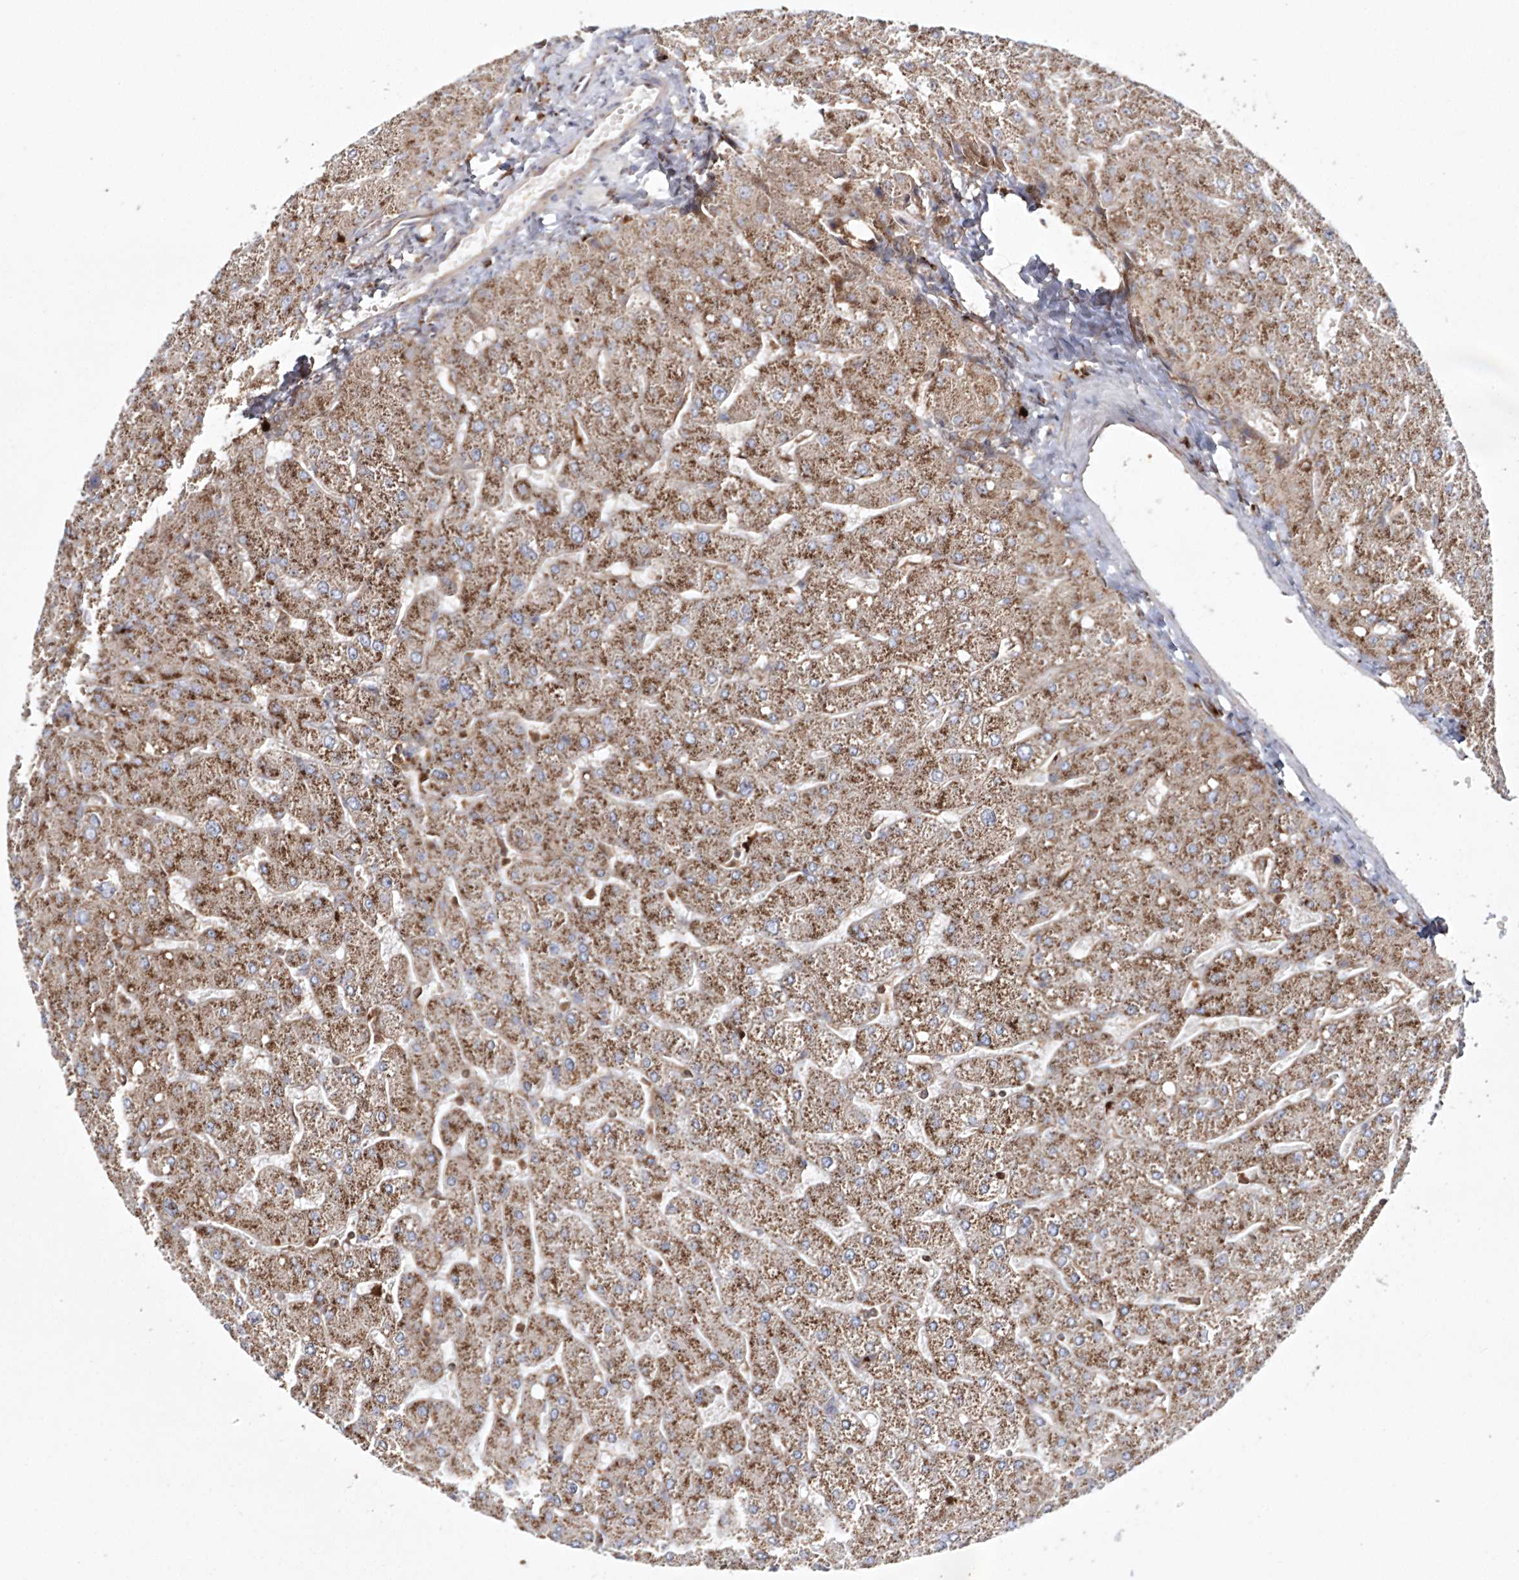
{"staining": {"intensity": "moderate", "quantity": ">75%", "location": "cytoplasmic/membranous"}, "tissue": "liver", "cell_type": "Hepatocytes", "image_type": "normal", "snomed": [{"axis": "morphology", "description": "Normal tissue, NOS"}, {"axis": "topography", "description": "Liver"}], "caption": "Brown immunohistochemical staining in benign liver displays moderate cytoplasmic/membranous expression in about >75% of hepatocytes. Using DAB (brown) and hematoxylin (blue) stains, captured at high magnification using brightfield microscopy.", "gene": "ARCN1", "patient": {"sex": "male", "age": 55}}